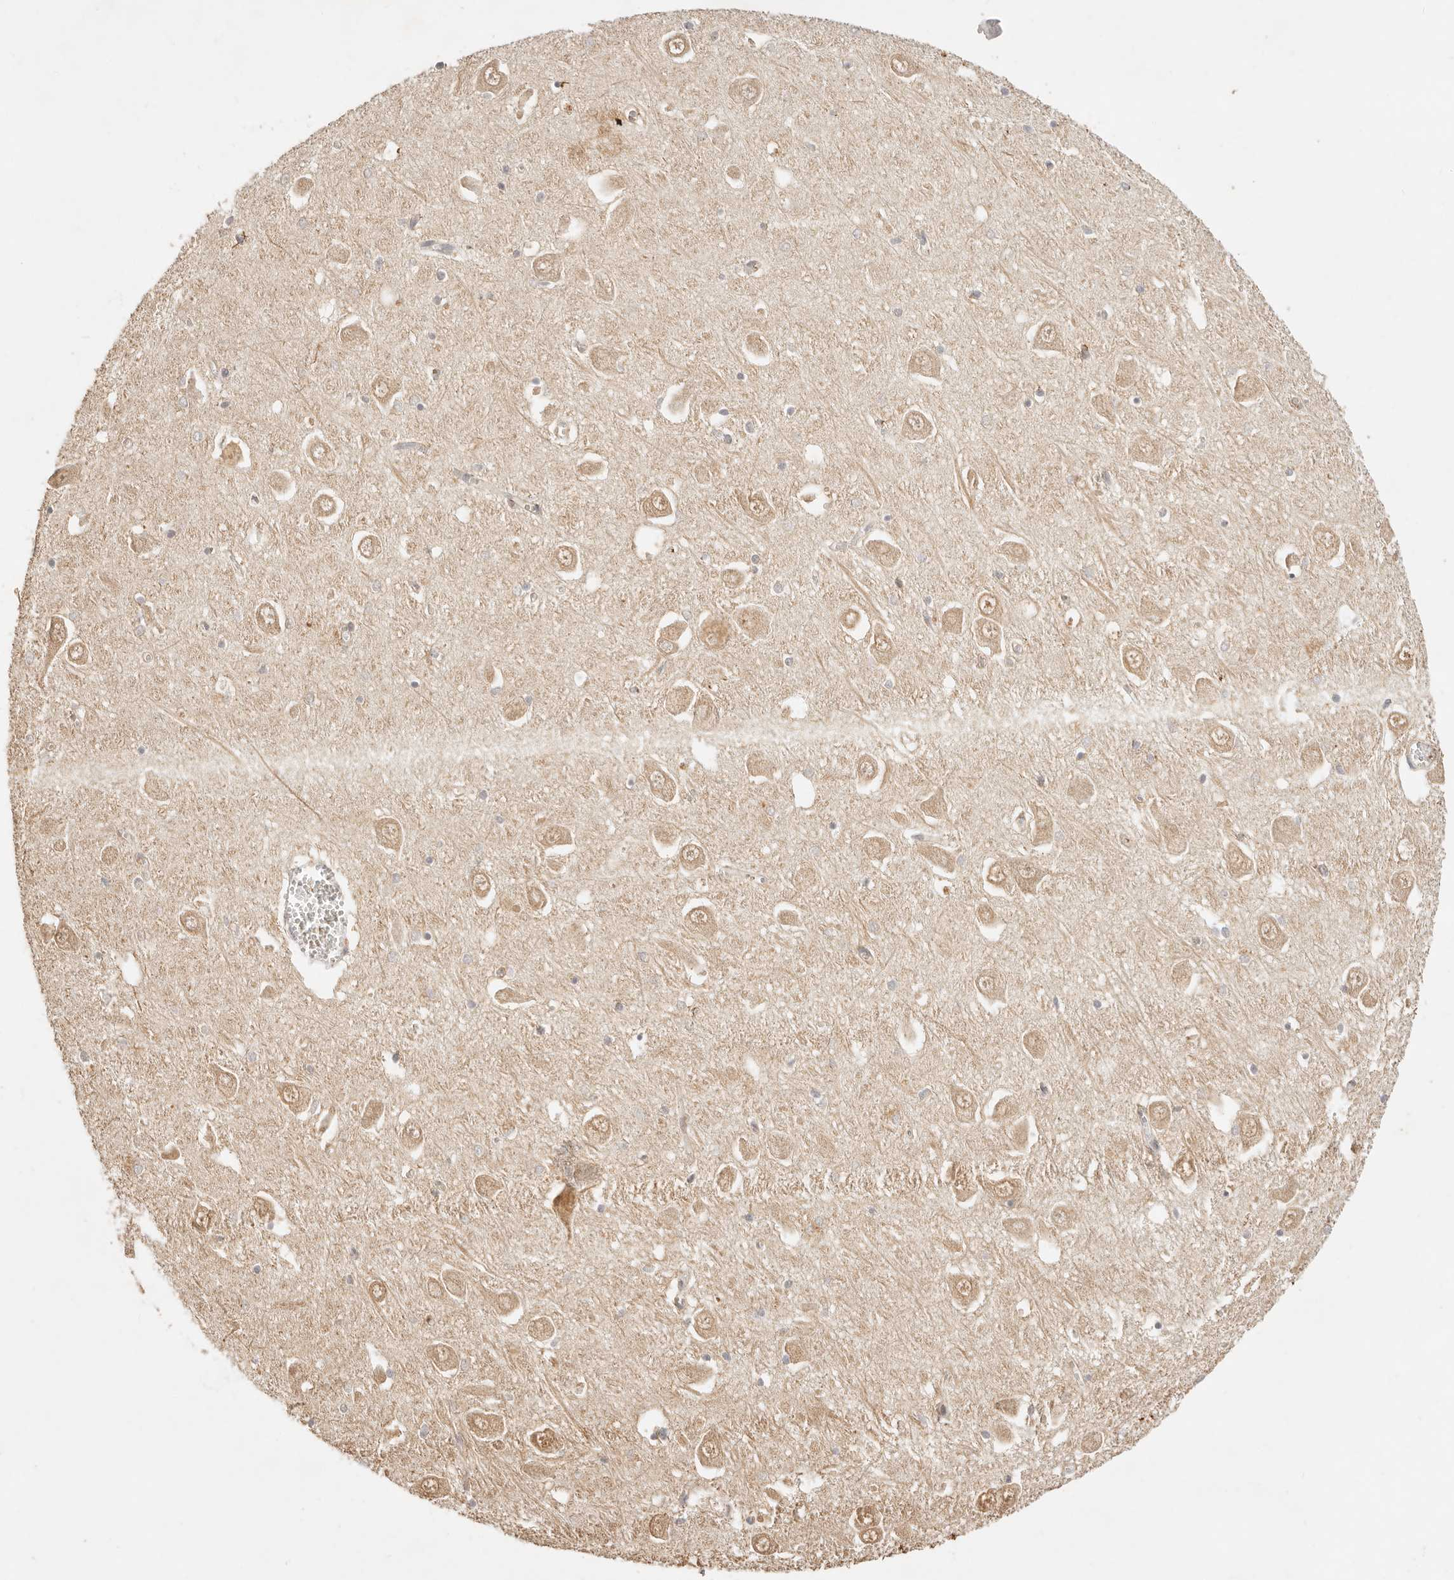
{"staining": {"intensity": "weak", "quantity": "<25%", "location": "cytoplasmic/membranous"}, "tissue": "hippocampus", "cell_type": "Glial cells", "image_type": "normal", "snomed": [{"axis": "morphology", "description": "Normal tissue, NOS"}, {"axis": "topography", "description": "Hippocampus"}], "caption": "An immunohistochemistry (IHC) image of benign hippocampus is shown. There is no staining in glial cells of hippocampus.", "gene": "TRIM11", "patient": {"sex": "male", "age": 70}}